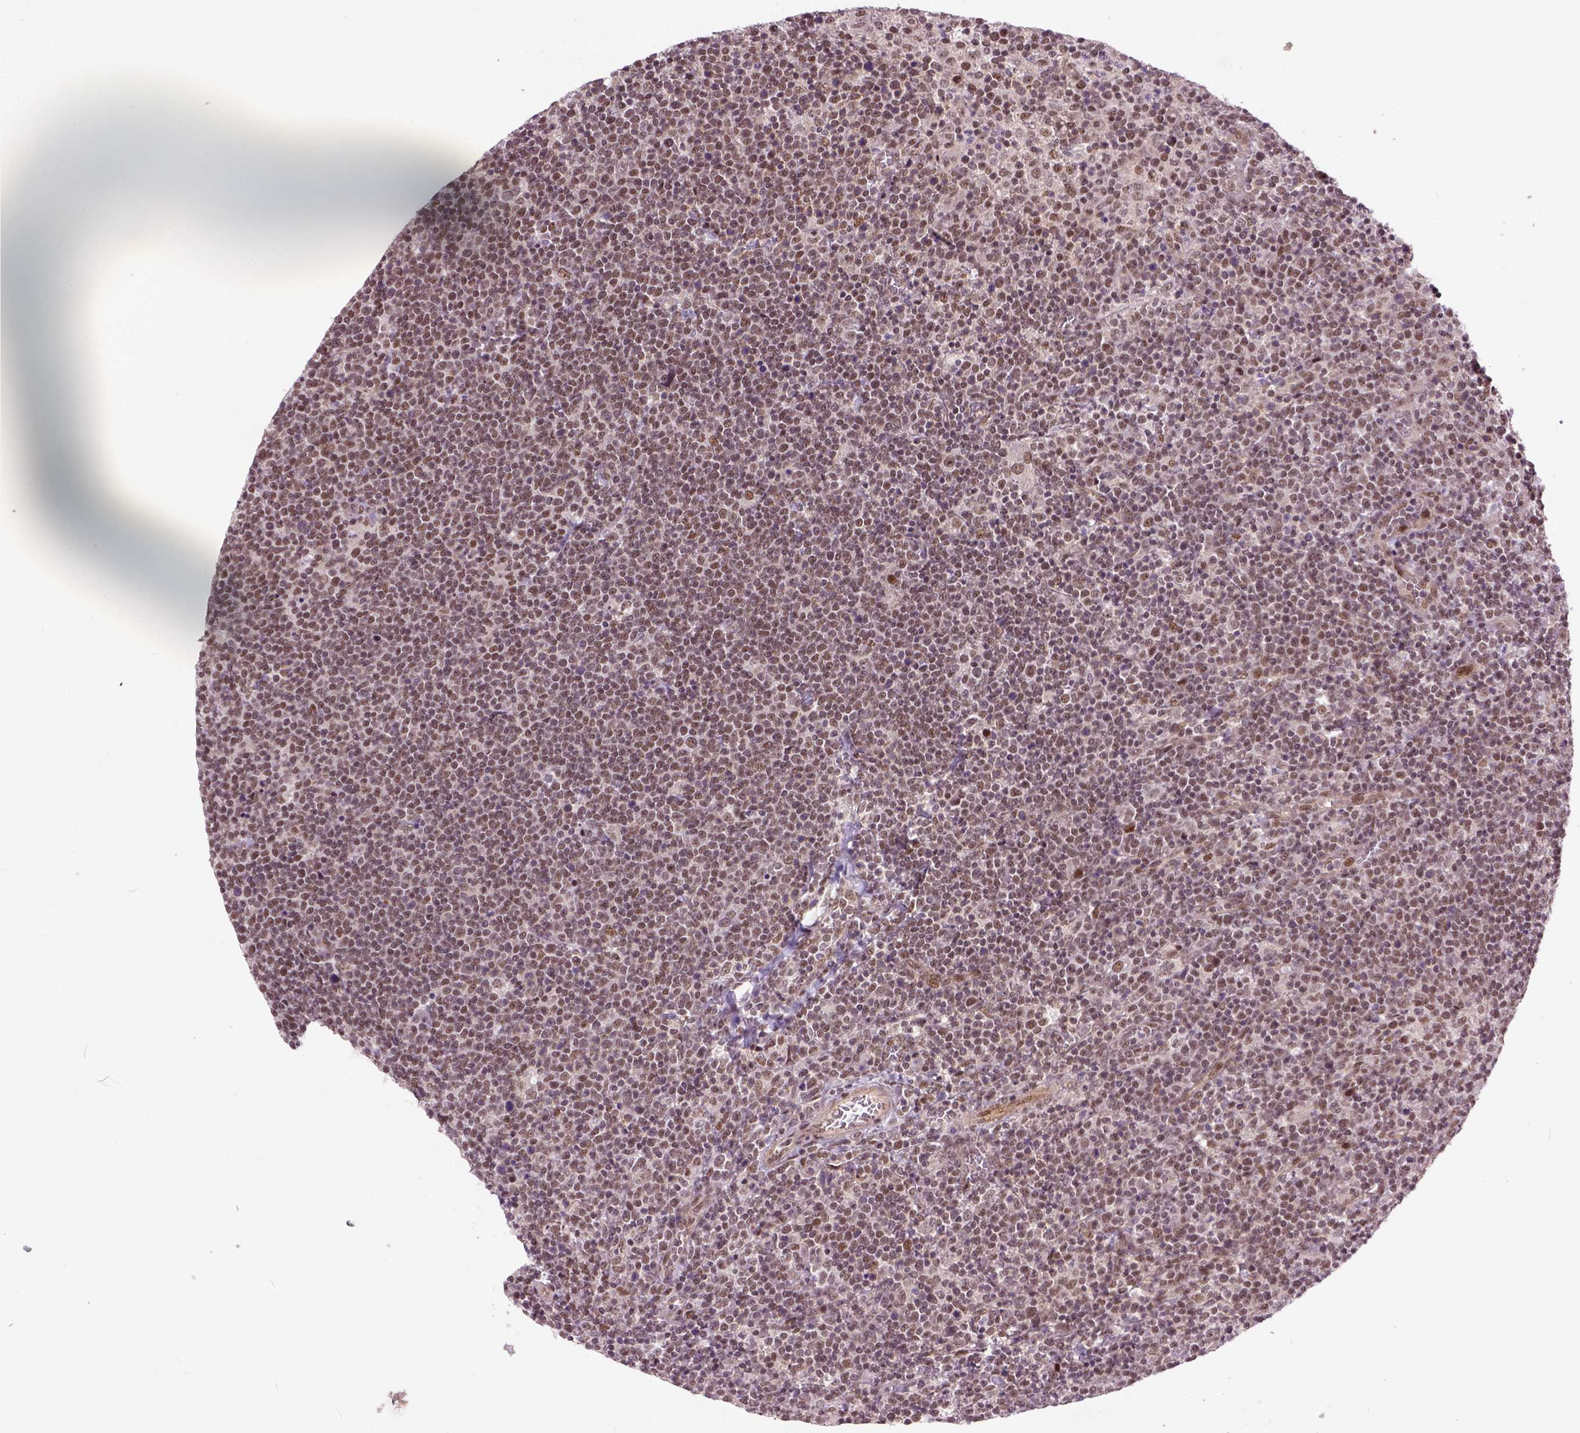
{"staining": {"intensity": "weak", "quantity": ">75%", "location": "nuclear"}, "tissue": "lymphoma", "cell_type": "Tumor cells", "image_type": "cancer", "snomed": [{"axis": "morphology", "description": "Malignant lymphoma, non-Hodgkin's type, High grade"}, {"axis": "topography", "description": "Lymph node"}], "caption": "A brown stain shows weak nuclear staining of a protein in human lymphoma tumor cells.", "gene": "ZNF630", "patient": {"sex": "male", "age": 61}}